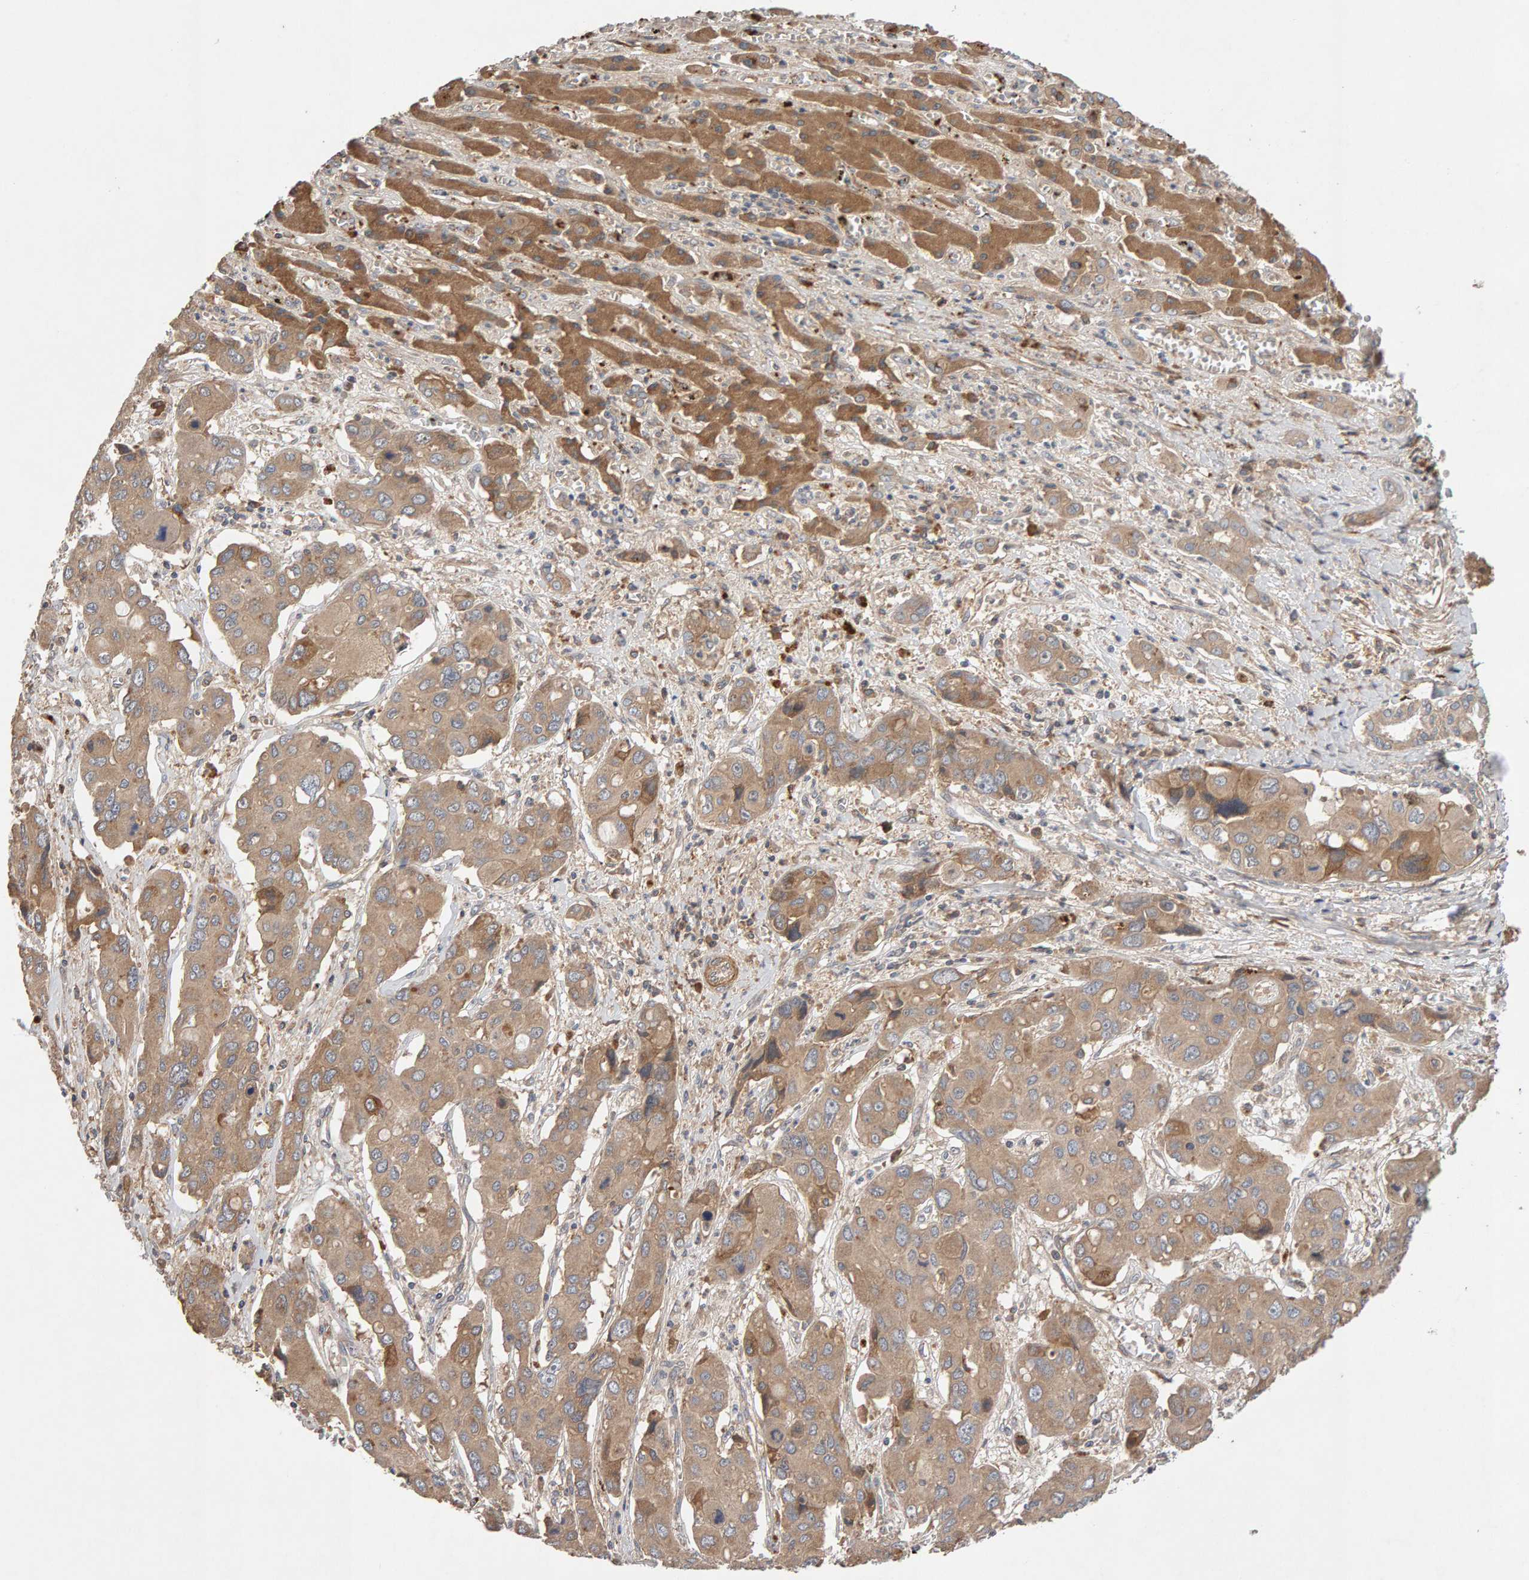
{"staining": {"intensity": "weak", "quantity": ">75%", "location": "cytoplasmic/membranous"}, "tissue": "liver cancer", "cell_type": "Tumor cells", "image_type": "cancer", "snomed": [{"axis": "morphology", "description": "Cholangiocarcinoma"}, {"axis": "topography", "description": "Liver"}], "caption": "Tumor cells reveal low levels of weak cytoplasmic/membranous positivity in about >75% of cells in human liver cancer. Immunohistochemistry stains the protein of interest in brown and the nuclei are stained blue.", "gene": "RNF19A", "patient": {"sex": "male", "age": 67}}